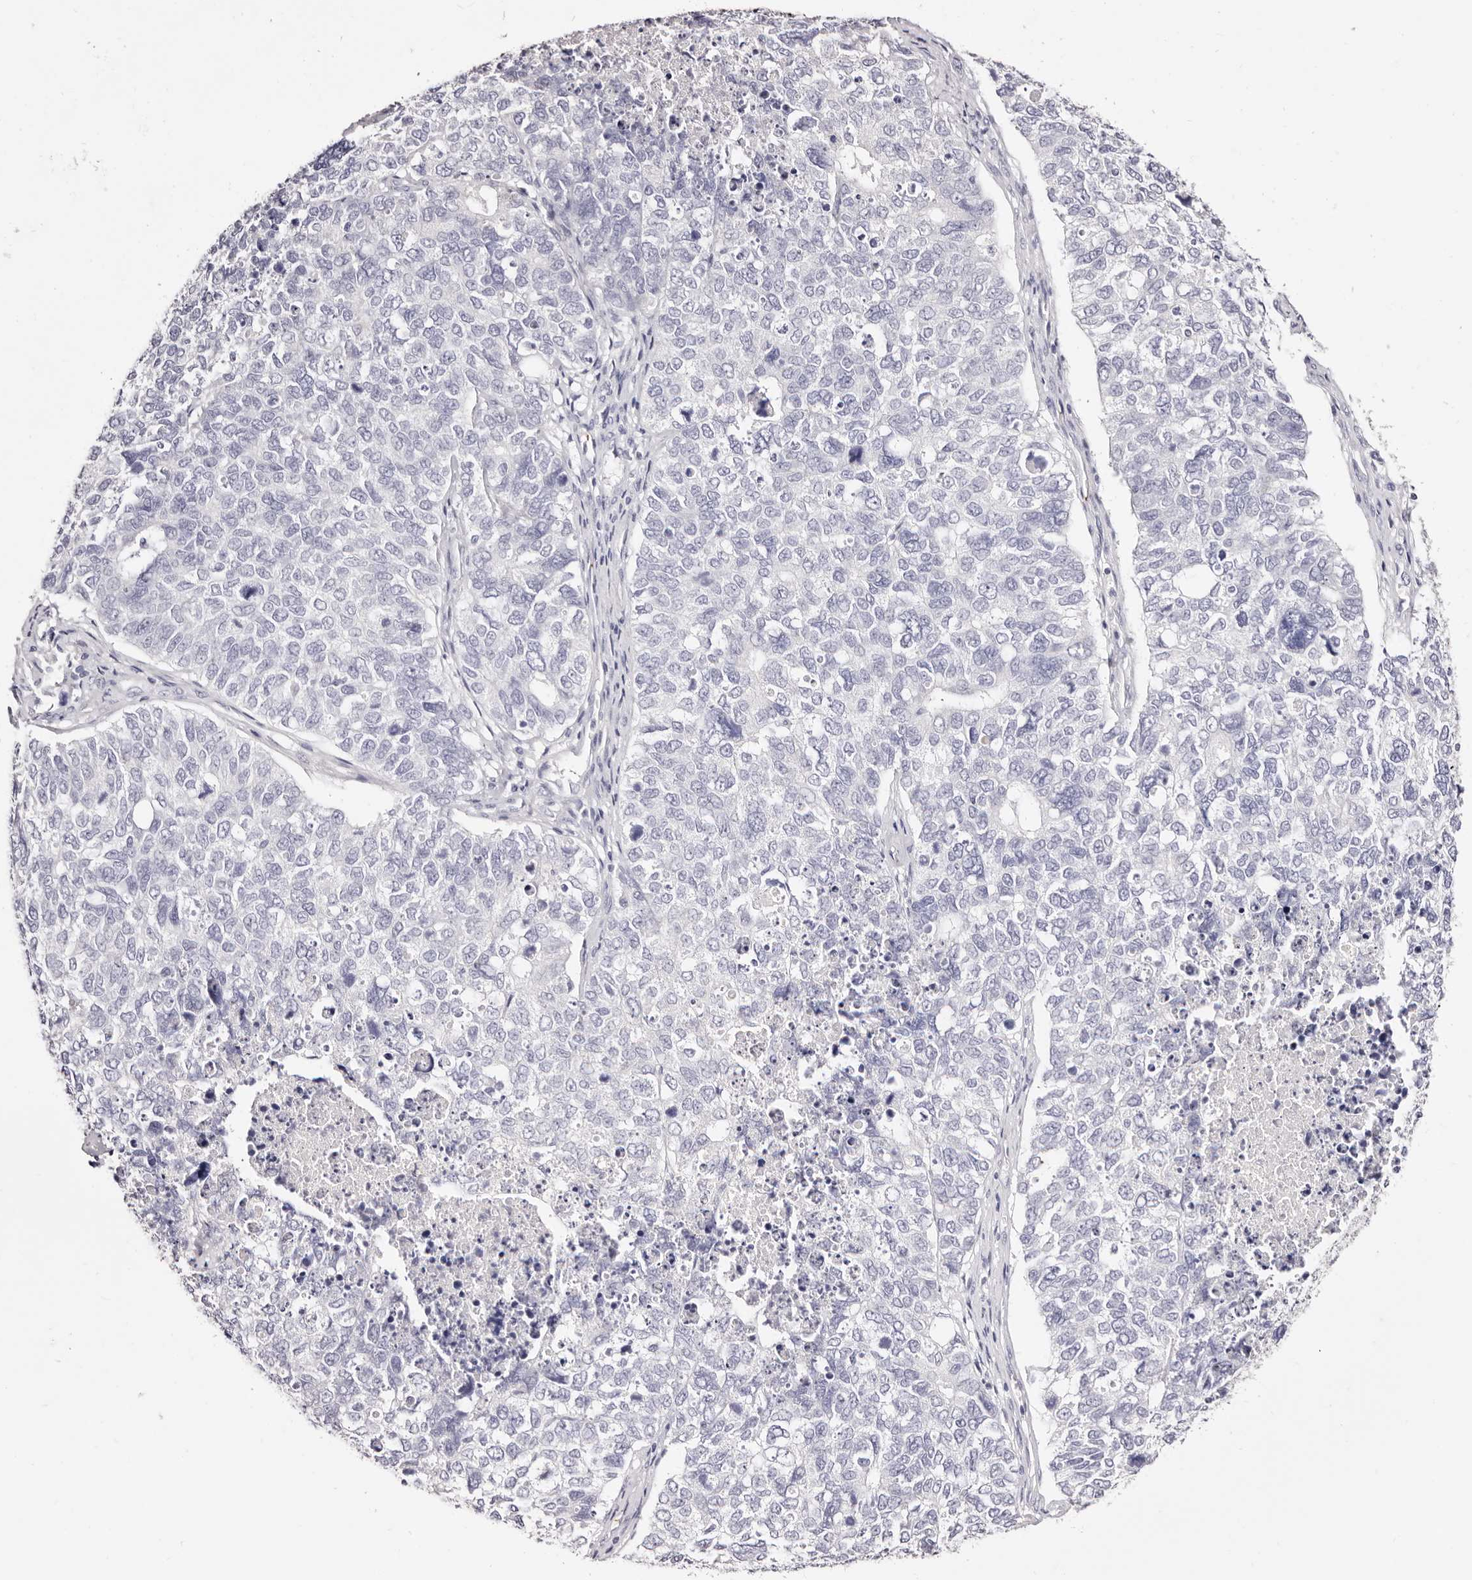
{"staining": {"intensity": "negative", "quantity": "none", "location": "none"}, "tissue": "cervical cancer", "cell_type": "Tumor cells", "image_type": "cancer", "snomed": [{"axis": "morphology", "description": "Squamous cell carcinoma, NOS"}, {"axis": "topography", "description": "Cervix"}], "caption": "High power microscopy photomicrograph of an IHC micrograph of cervical cancer, revealing no significant expression in tumor cells. (Stains: DAB immunohistochemistry (IHC) with hematoxylin counter stain, Microscopy: brightfield microscopy at high magnification).", "gene": "PF4", "patient": {"sex": "female", "age": 63}}